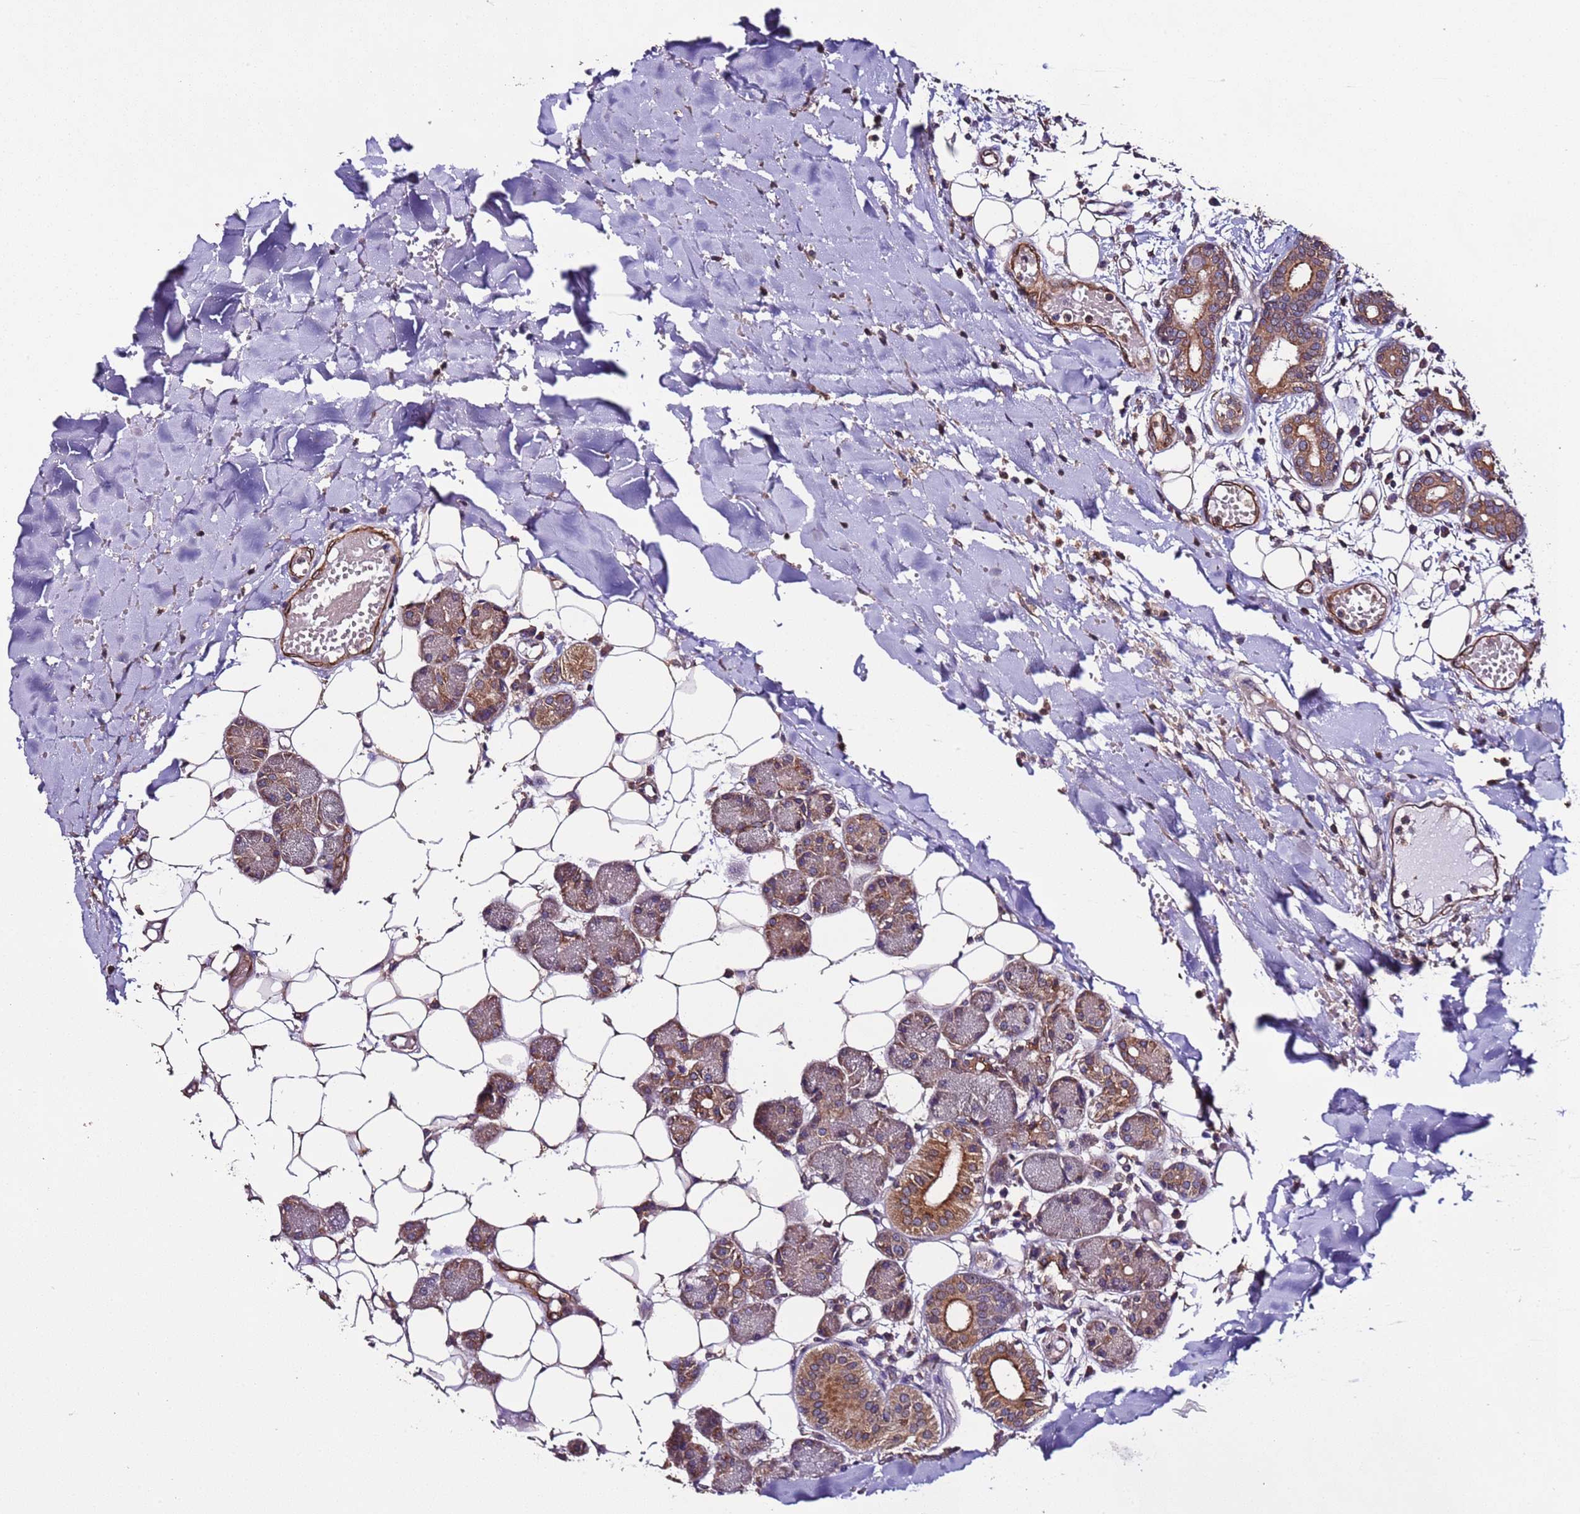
{"staining": {"intensity": "moderate", "quantity": "25%-75%", "location": "cytoplasmic/membranous"}, "tissue": "head and neck cancer", "cell_type": "Tumor cells", "image_type": "cancer", "snomed": [{"axis": "morphology", "description": "Adenocarcinoma, NOS"}, {"axis": "topography", "description": "Head-Neck"}], "caption": "Immunohistochemistry (IHC) (DAB (3,3'-diaminobenzidine)) staining of head and neck cancer displays moderate cytoplasmic/membranous protein expression in about 25%-75% of tumor cells.", "gene": "SLC41A3", "patient": {"sex": "female", "age": 73}}